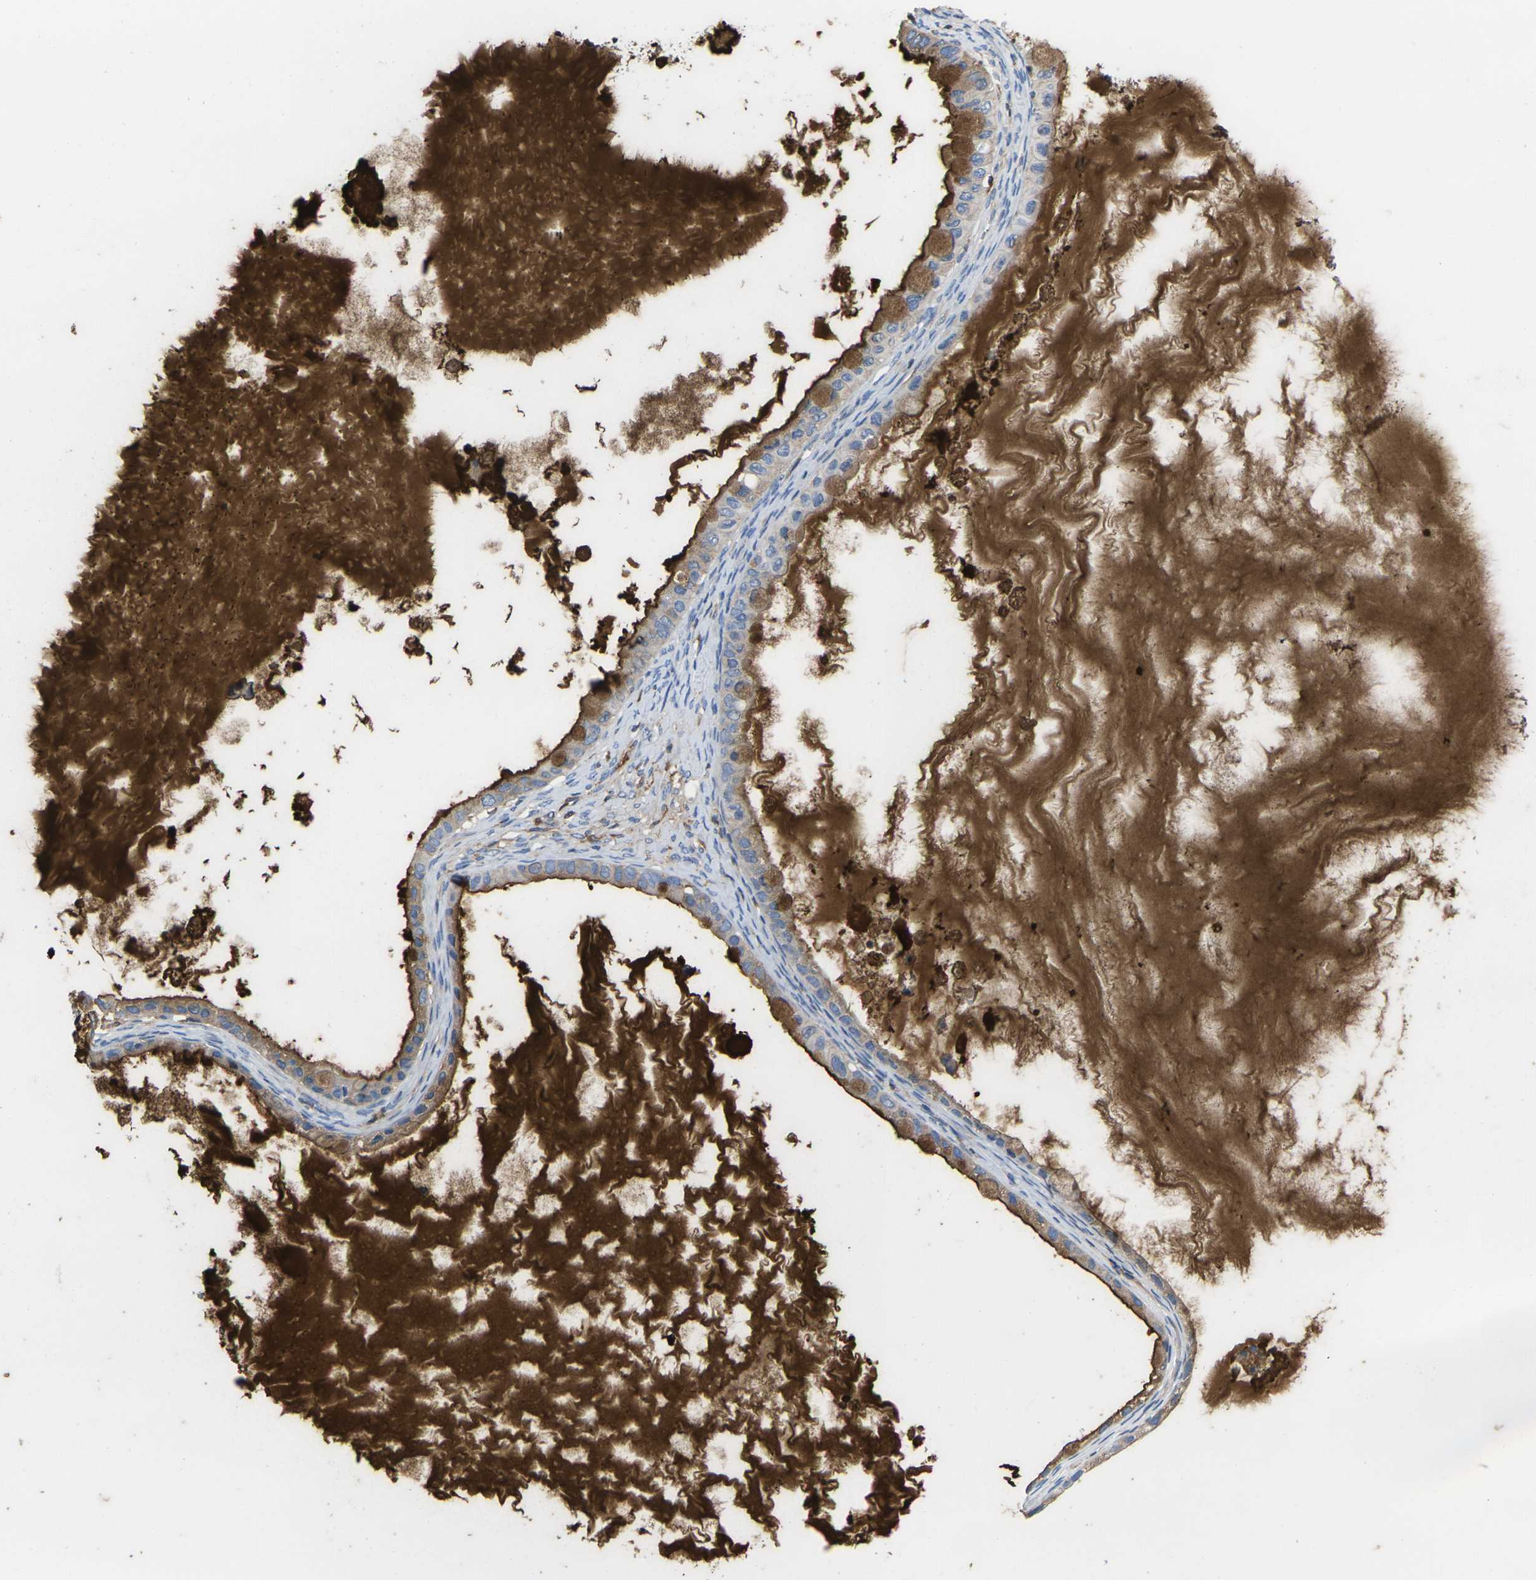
{"staining": {"intensity": "strong", "quantity": ">75%", "location": "cytoplasmic/membranous"}, "tissue": "ovarian cancer", "cell_type": "Tumor cells", "image_type": "cancer", "snomed": [{"axis": "morphology", "description": "Cystadenocarcinoma, mucinous, NOS"}, {"axis": "topography", "description": "Ovary"}], "caption": "A high amount of strong cytoplasmic/membranous positivity is identified in about >75% of tumor cells in ovarian mucinous cystadenocarcinoma tissue.", "gene": "GREM2", "patient": {"sex": "female", "age": 80}}